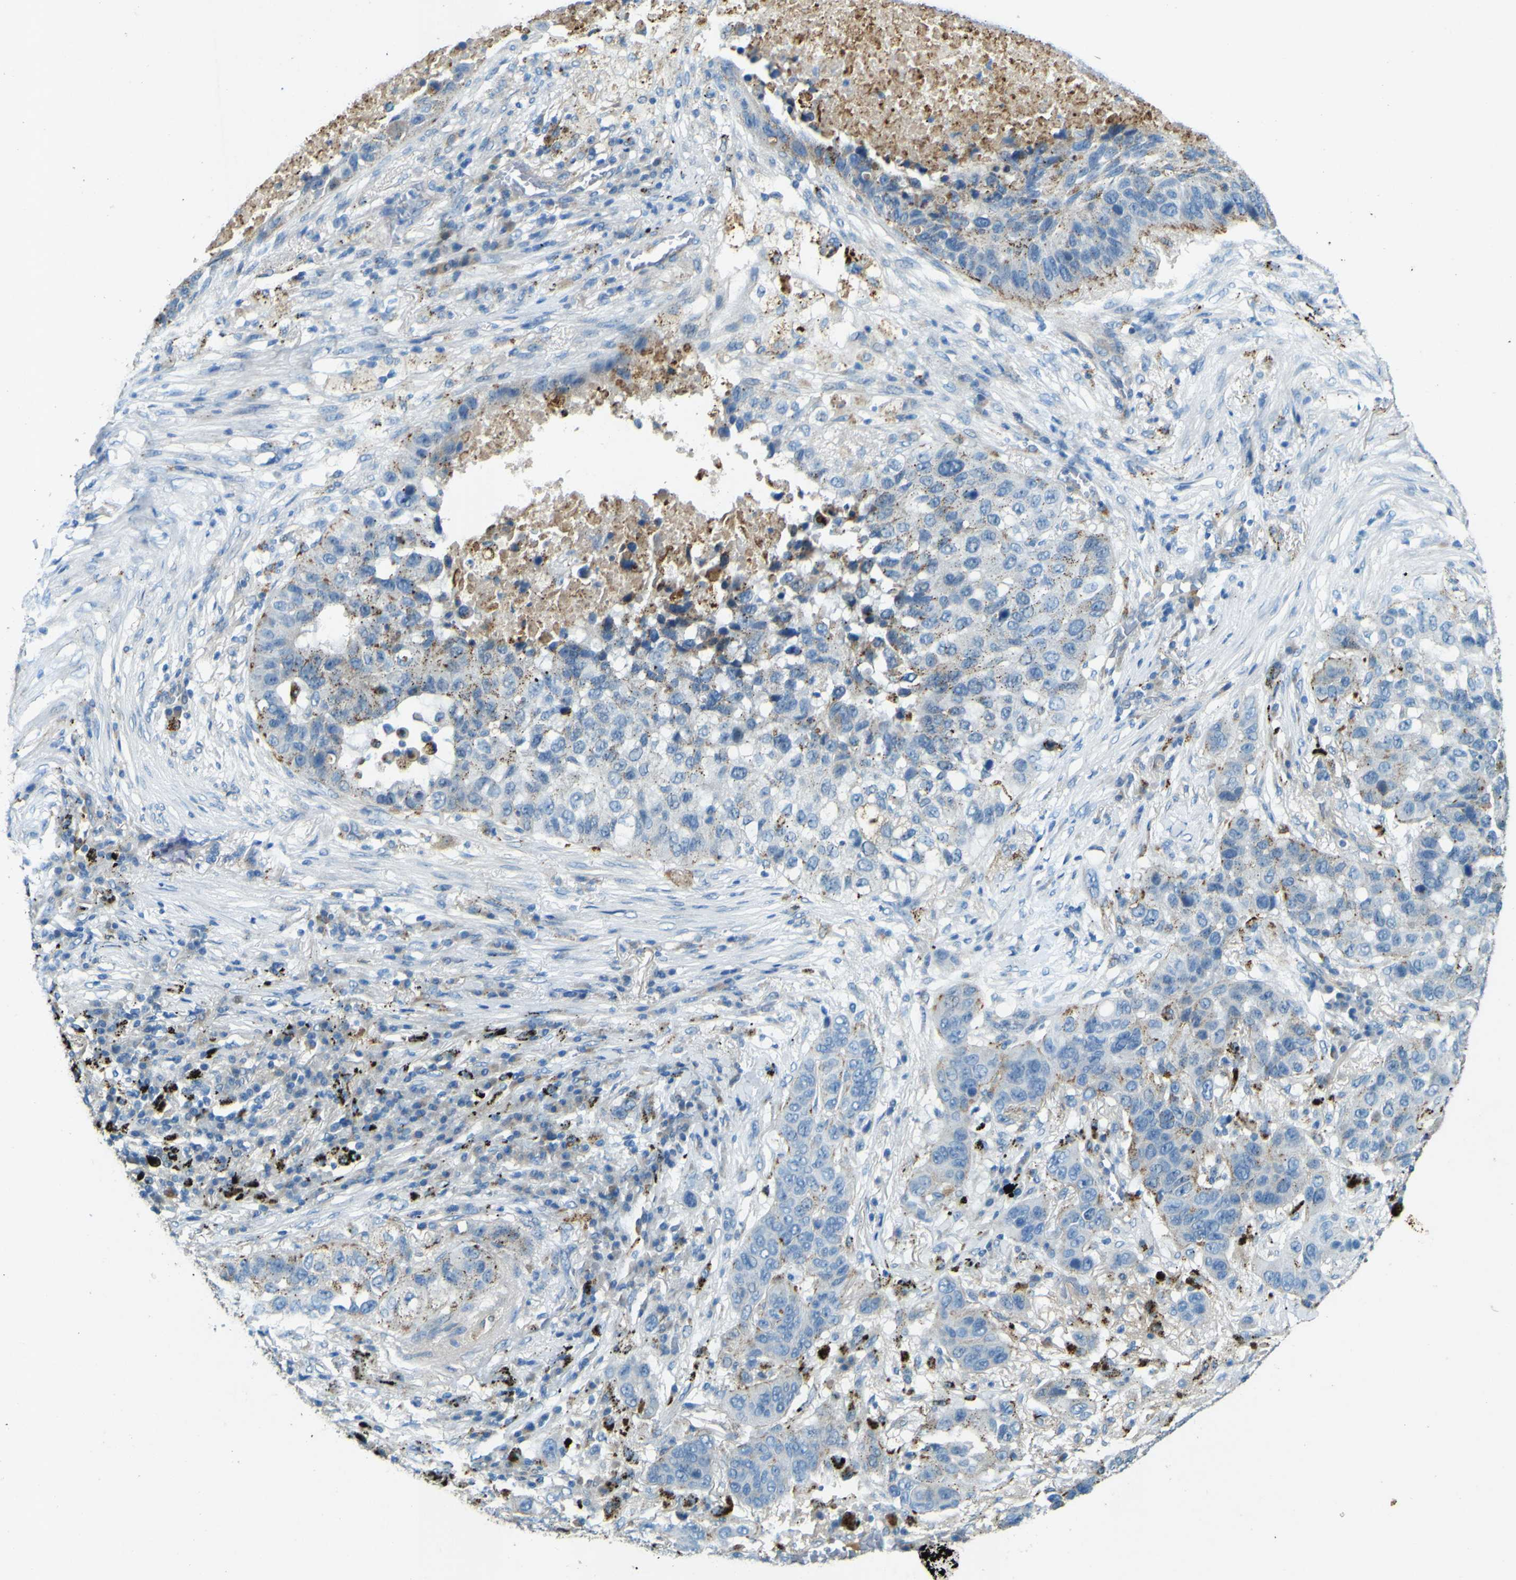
{"staining": {"intensity": "moderate", "quantity": "25%-75%", "location": "cytoplasmic/membranous"}, "tissue": "lung cancer", "cell_type": "Tumor cells", "image_type": "cancer", "snomed": [{"axis": "morphology", "description": "Squamous cell carcinoma, NOS"}, {"axis": "topography", "description": "Lung"}], "caption": "Lung cancer (squamous cell carcinoma) stained with IHC reveals moderate cytoplasmic/membranous staining in approximately 25%-75% of tumor cells.", "gene": "PDE9A", "patient": {"sex": "male", "age": 57}}